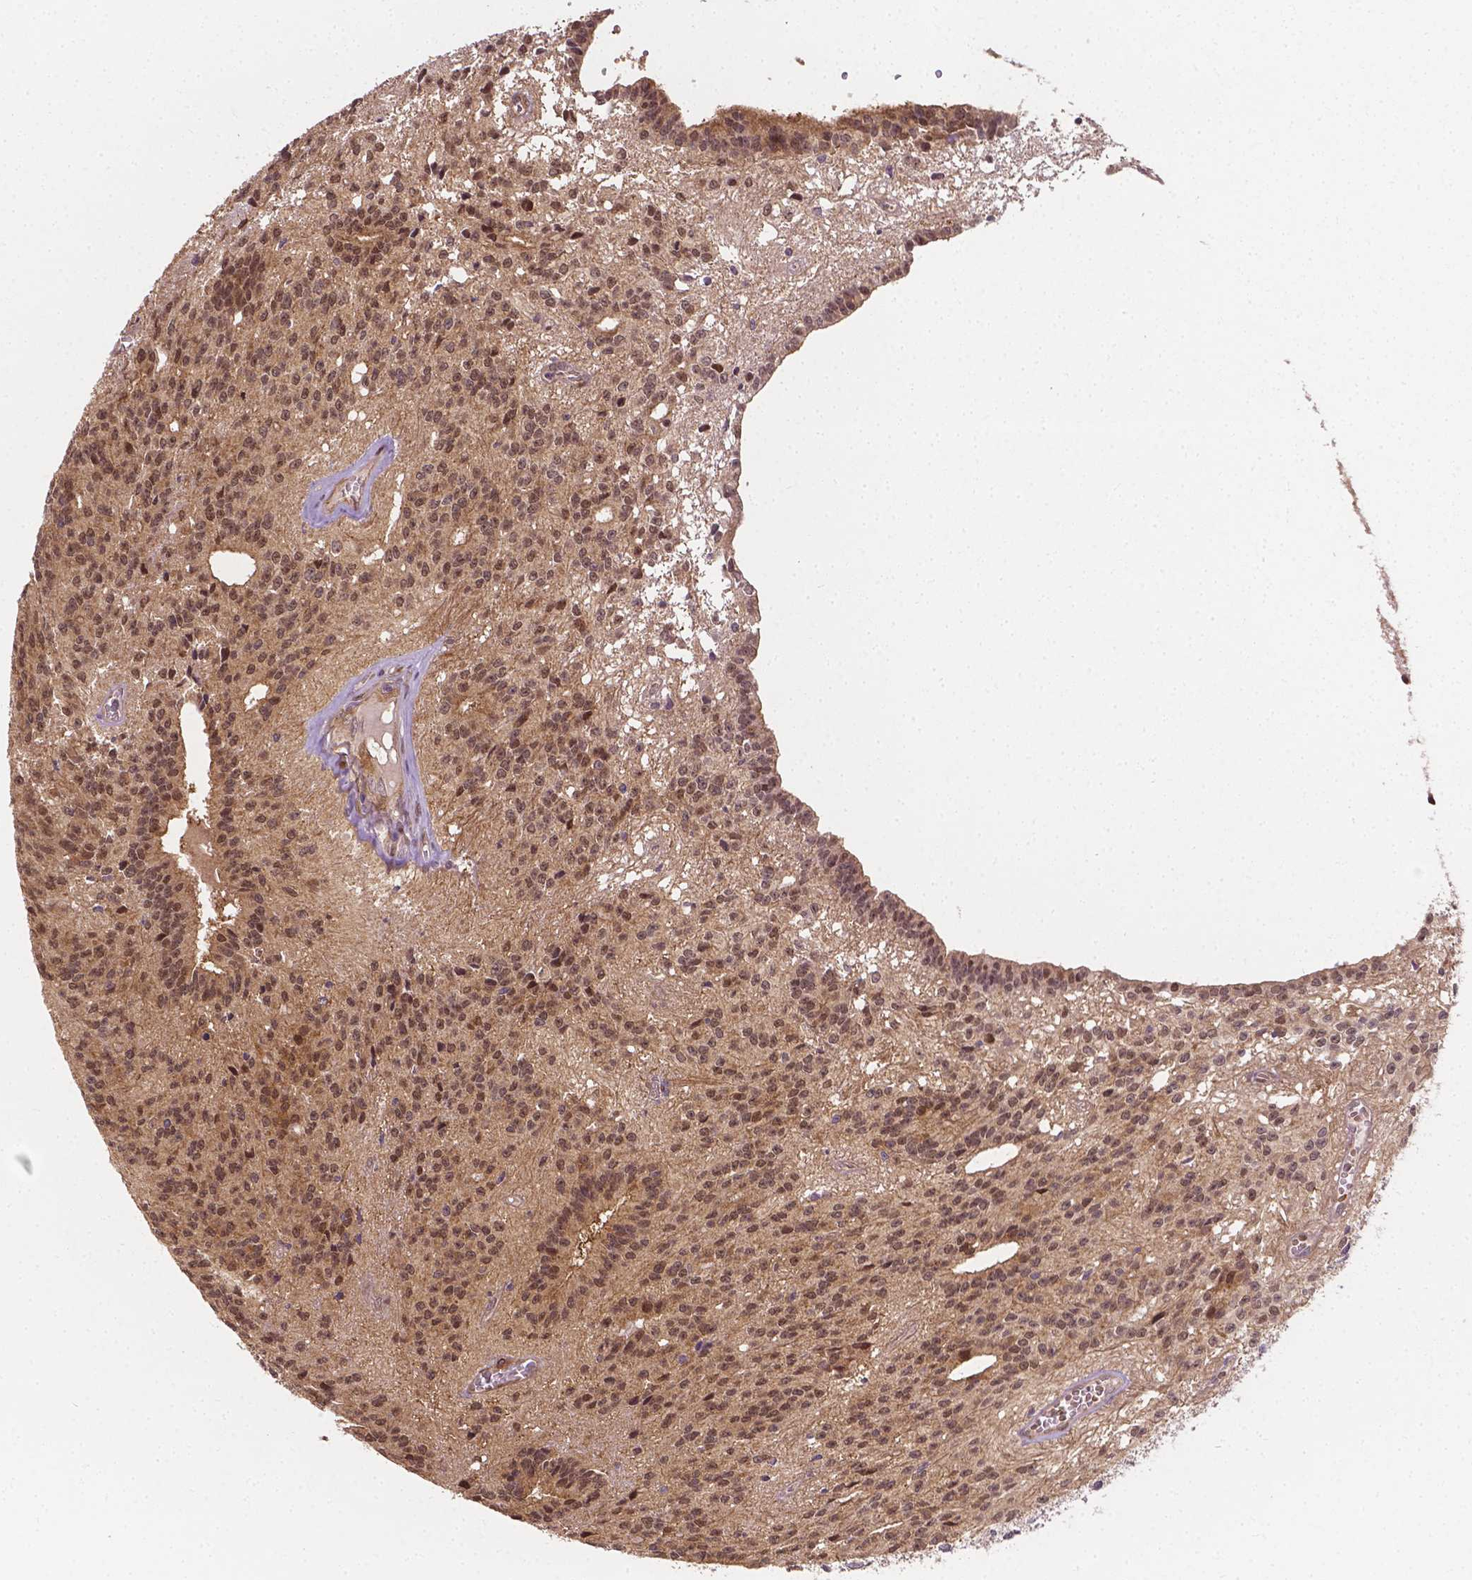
{"staining": {"intensity": "weak", "quantity": ">75%", "location": "cytoplasmic/membranous,nuclear"}, "tissue": "glioma", "cell_type": "Tumor cells", "image_type": "cancer", "snomed": [{"axis": "morphology", "description": "Glioma, malignant, Low grade"}, {"axis": "topography", "description": "Brain"}], "caption": "Human malignant glioma (low-grade) stained with a brown dye demonstrates weak cytoplasmic/membranous and nuclear positive expression in about >75% of tumor cells.", "gene": "YAP1", "patient": {"sex": "male", "age": 31}}